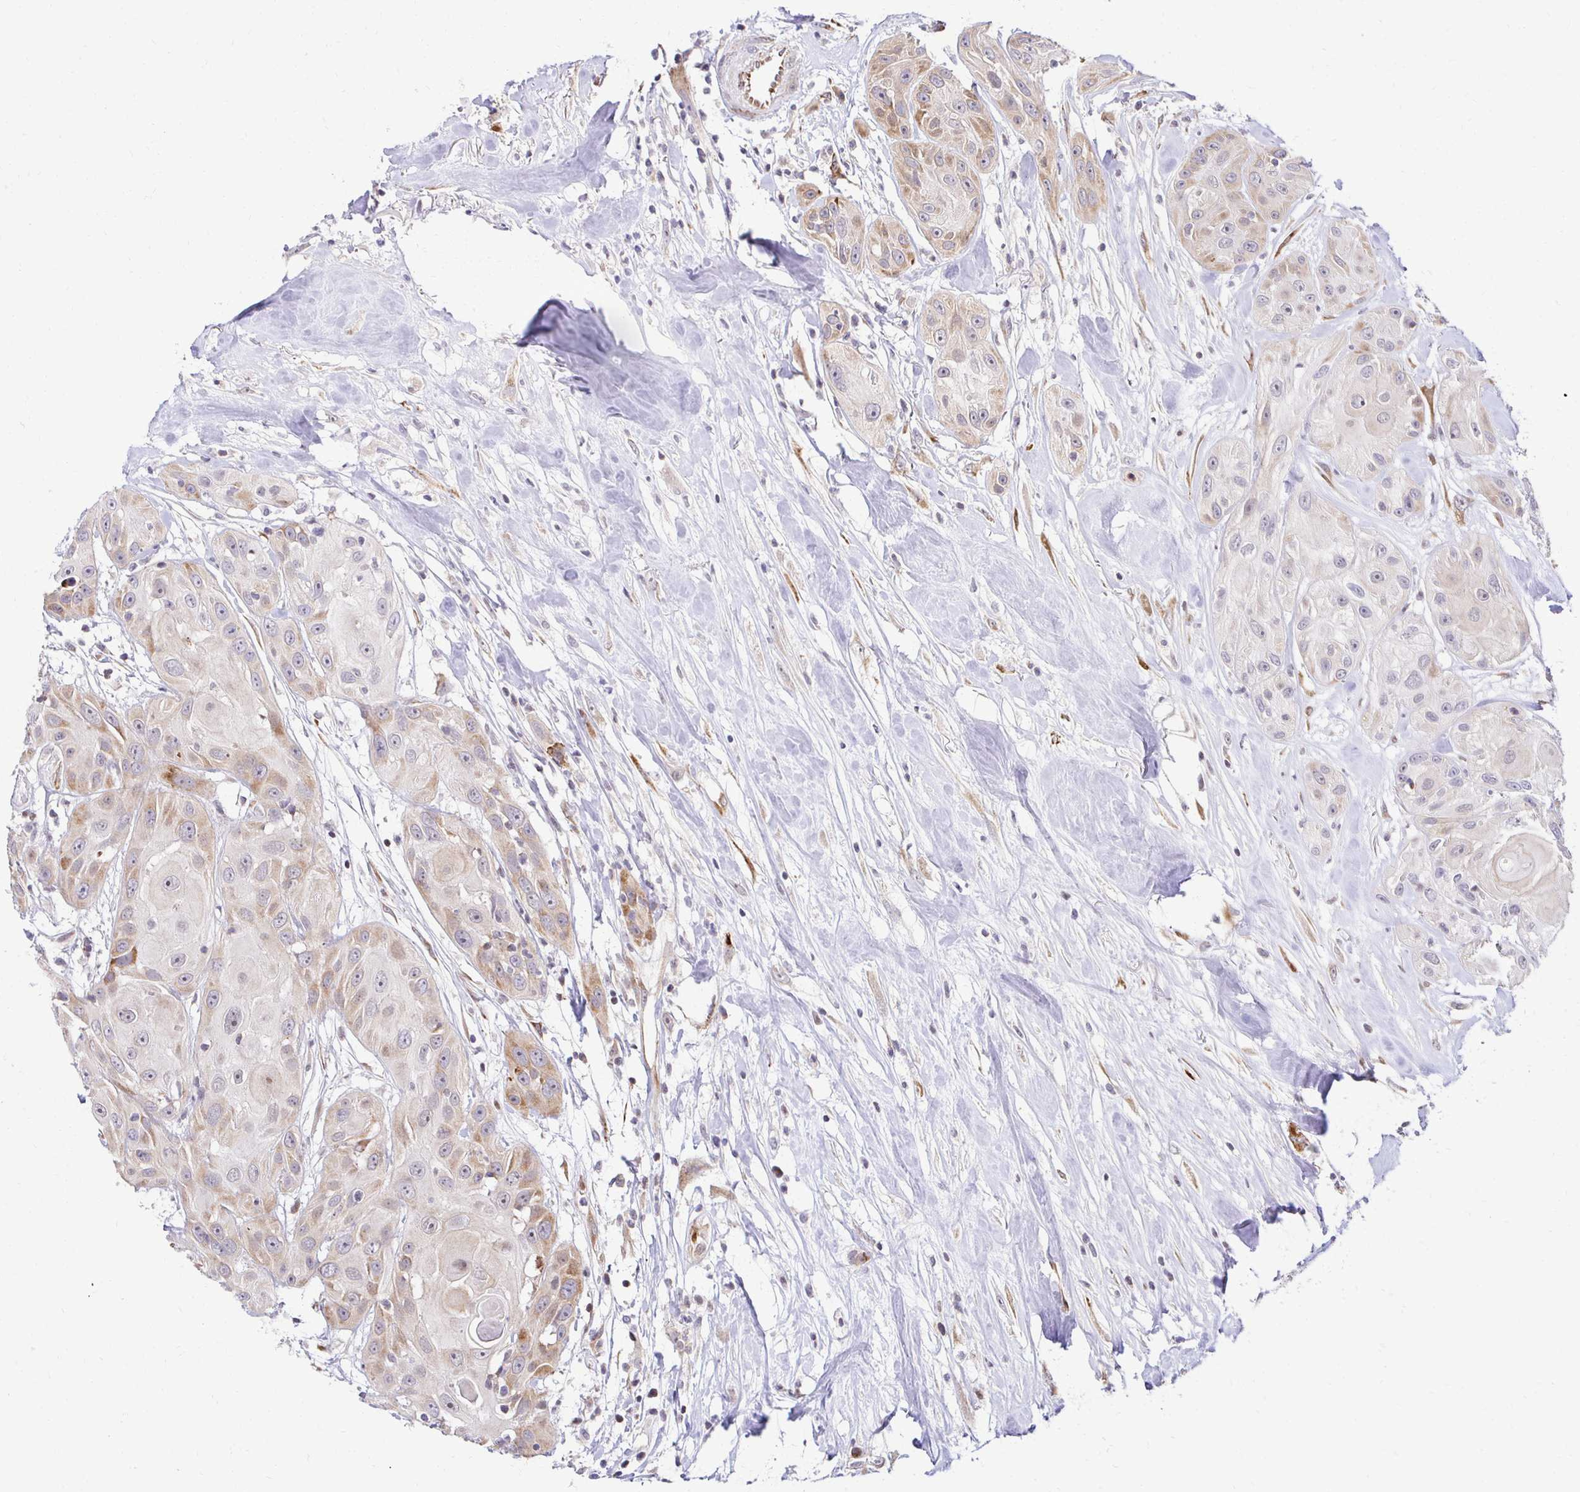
{"staining": {"intensity": "moderate", "quantity": "25%-75%", "location": "cytoplasmic/membranous"}, "tissue": "head and neck cancer", "cell_type": "Tumor cells", "image_type": "cancer", "snomed": [{"axis": "morphology", "description": "Squamous cell carcinoma, NOS"}, {"axis": "topography", "description": "Oral tissue"}, {"axis": "topography", "description": "Head-Neck"}], "caption": "Immunohistochemistry (DAB (3,3'-diaminobenzidine)) staining of head and neck cancer (squamous cell carcinoma) demonstrates moderate cytoplasmic/membranous protein expression in about 25%-75% of tumor cells. The staining was performed using DAB to visualize the protein expression in brown, while the nuclei were stained in blue with hematoxylin (Magnification: 20x).", "gene": "HPS1", "patient": {"sex": "male", "age": 77}}